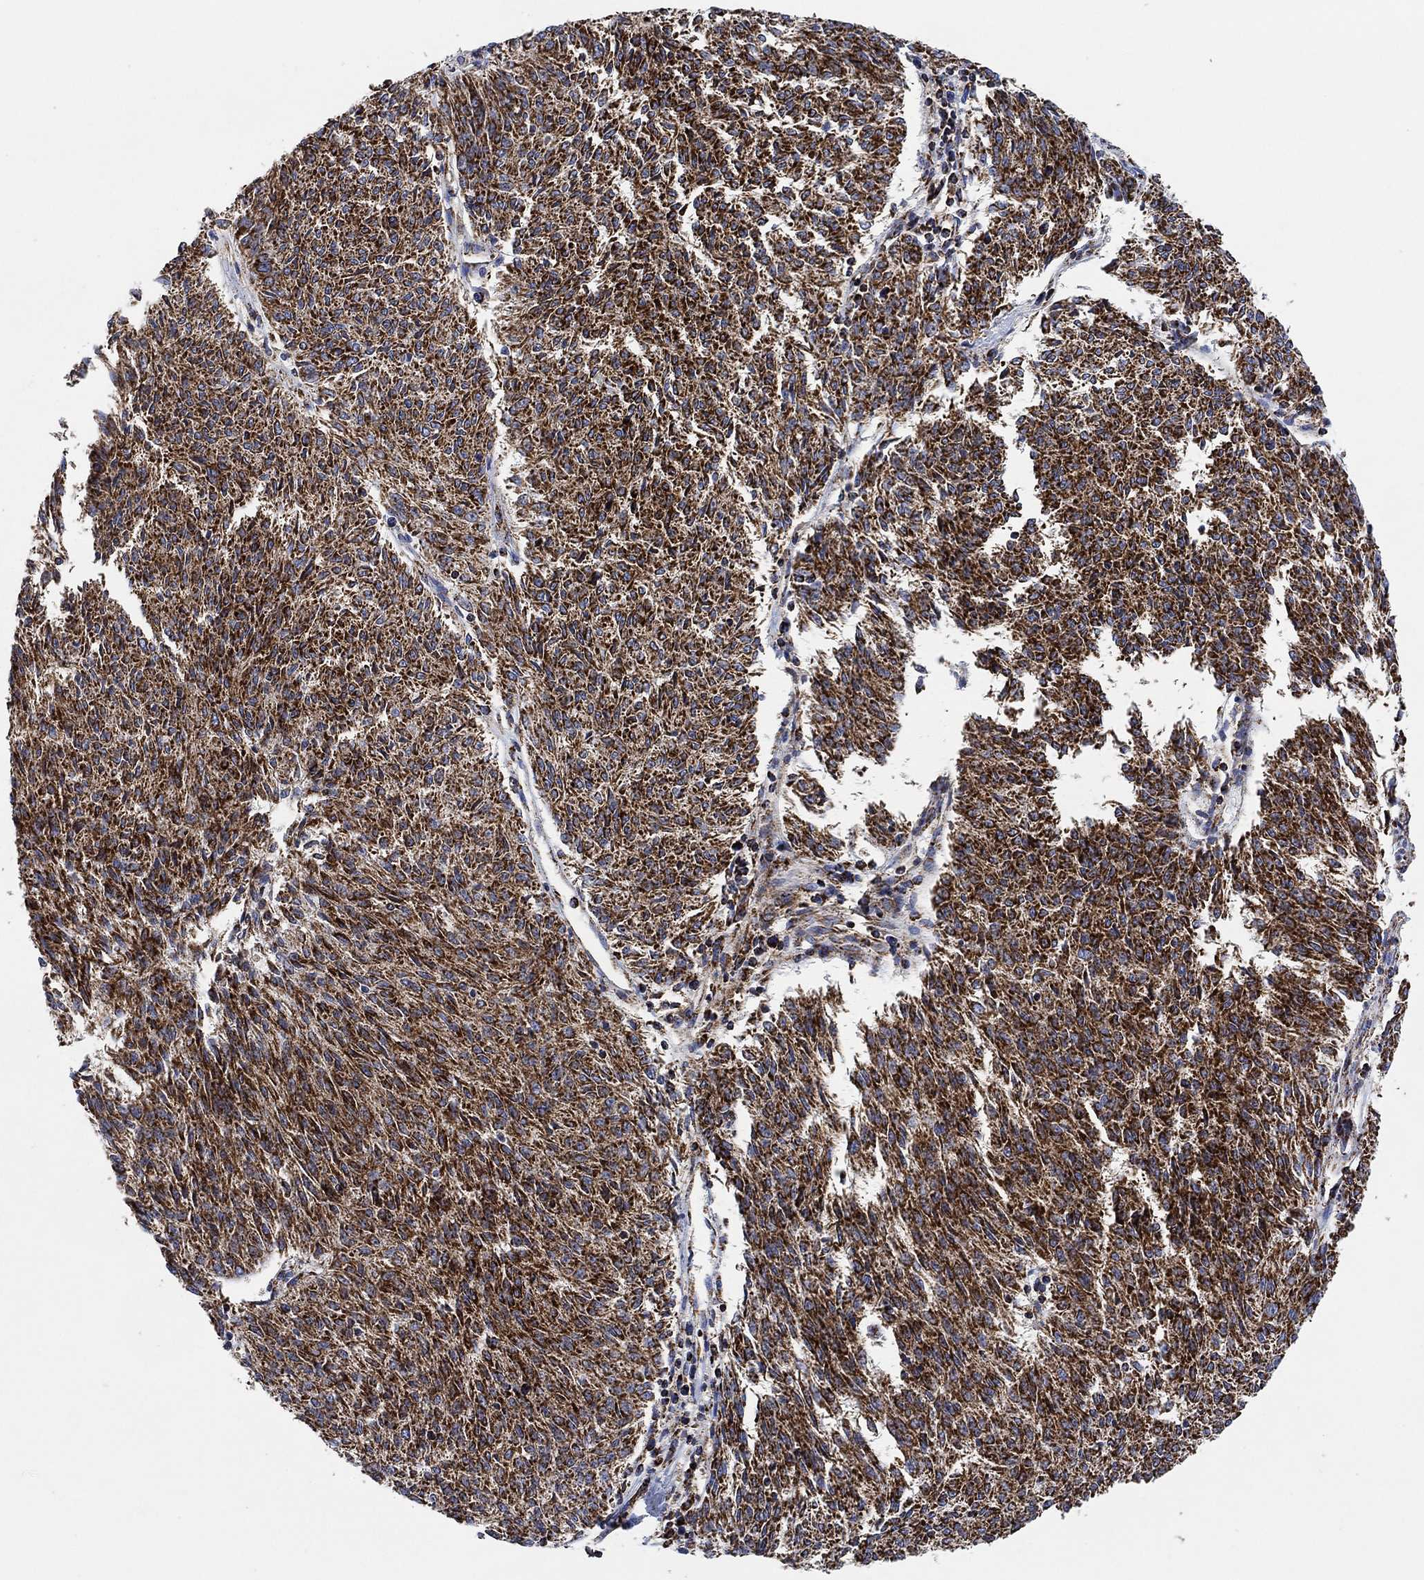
{"staining": {"intensity": "strong", "quantity": ">75%", "location": "cytoplasmic/membranous"}, "tissue": "melanoma", "cell_type": "Tumor cells", "image_type": "cancer", "snomed": [{"axis": "morphology", "description": "Malignant melanoma, NOS"}, {"axis": "topography", "description": "Skin"}], "caption": "Approximately >75% of tumor cells in melanoma display strong cytoplasmic/membranous protein positivity as visualized by brown immunohistochemical staining.", "gene": "NDUFS3", "patient": {"sex": "female", "age": 72}}